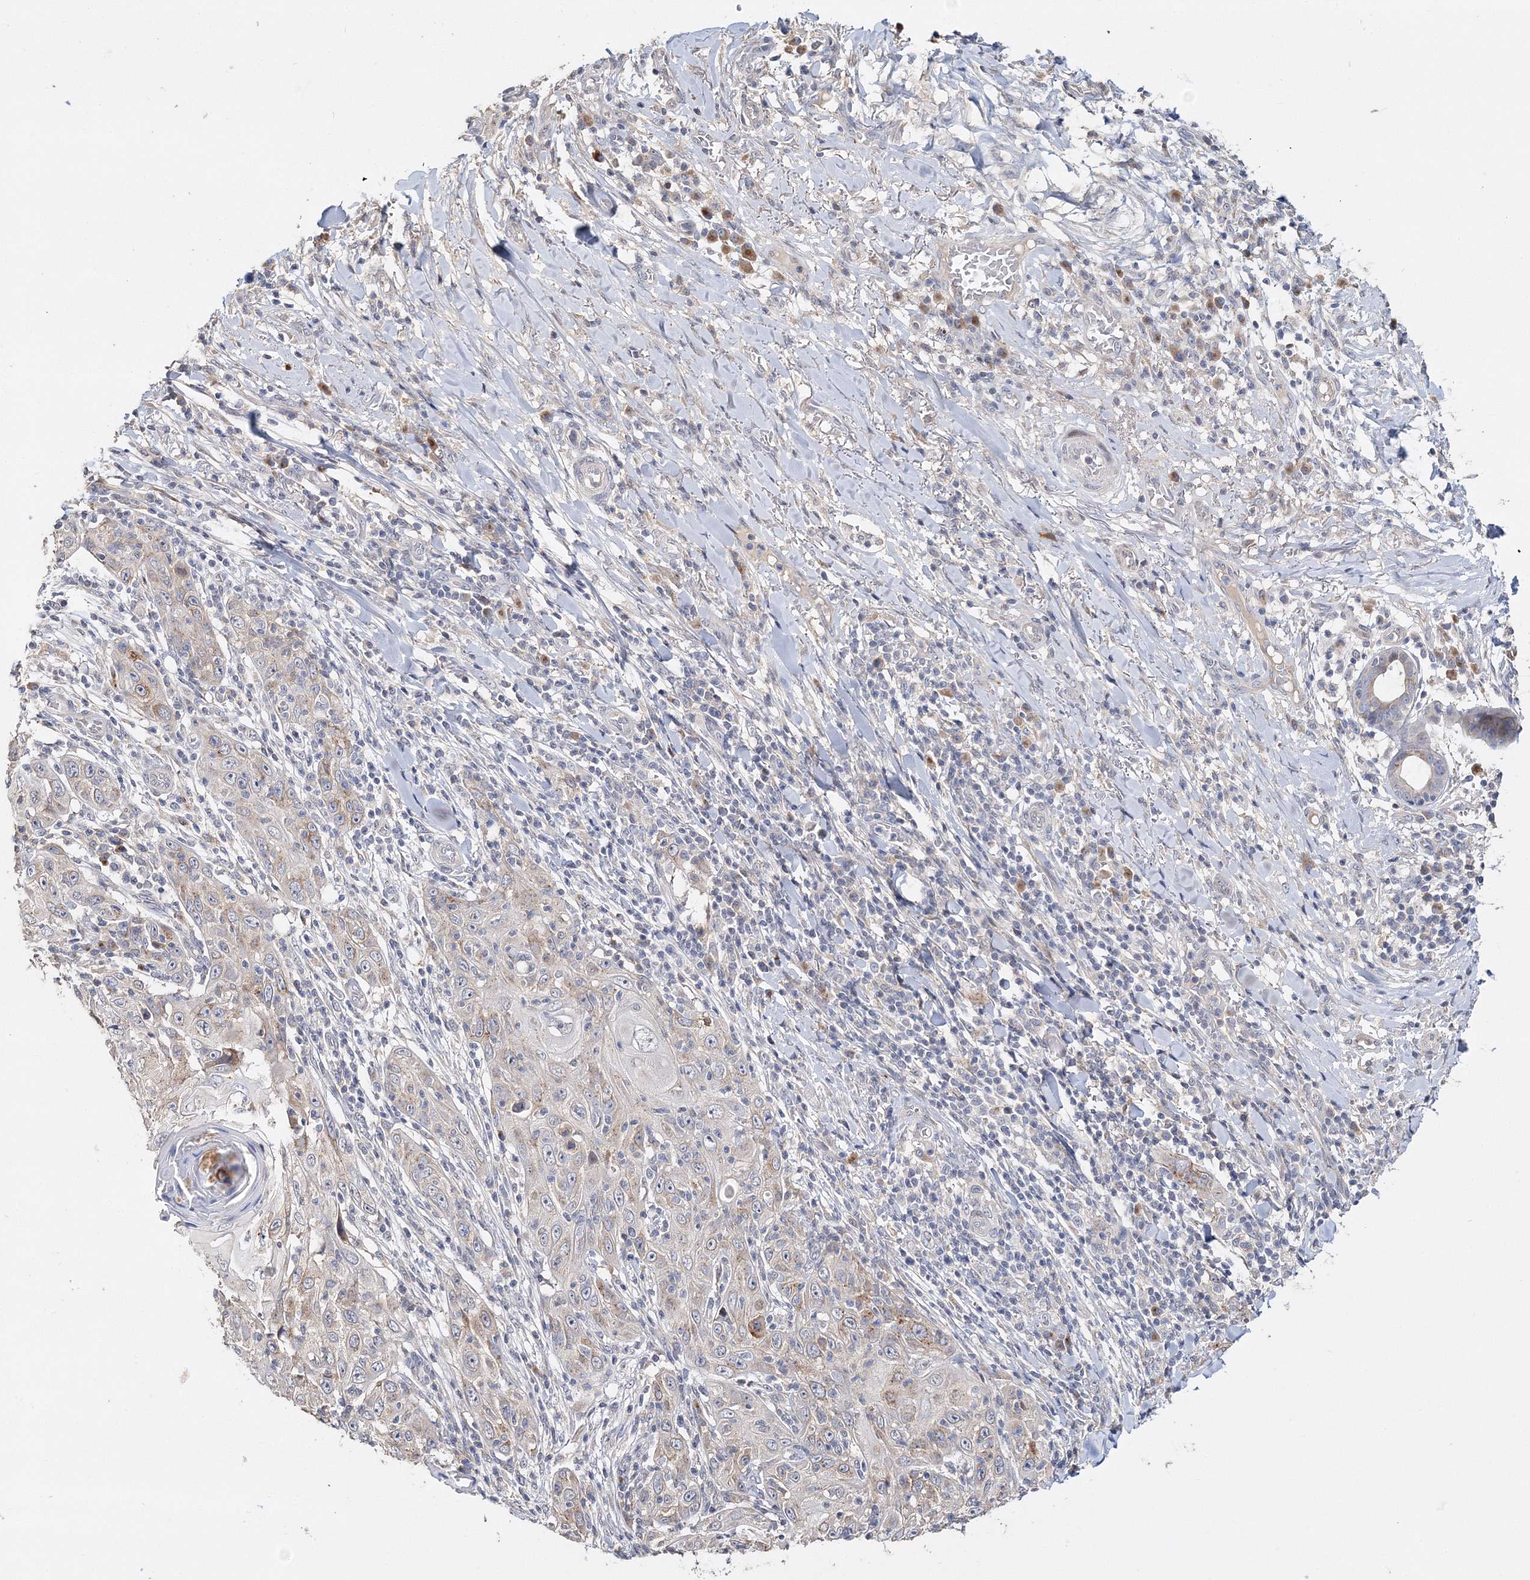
{"staining": {"intensity": "weak", "quantity": "<25%", "location": "cytoplasmic/membranous"}, "tissue": "skin cancer", "cell_type": "Tumor cells", "image_type": "cancer", "snomed": [{"axis": "morphology", "description": "Squamous cell carcinoma, NOS"}, {"axis": "topography", "description": "Skin"}], "caption": "Immunohistochemistry (IHC) of human squamous cell carcinoma (skin) shows no expression in tumor cells.", "gene": "GJB5", "patient": {"sex": "female", "age": 88}}